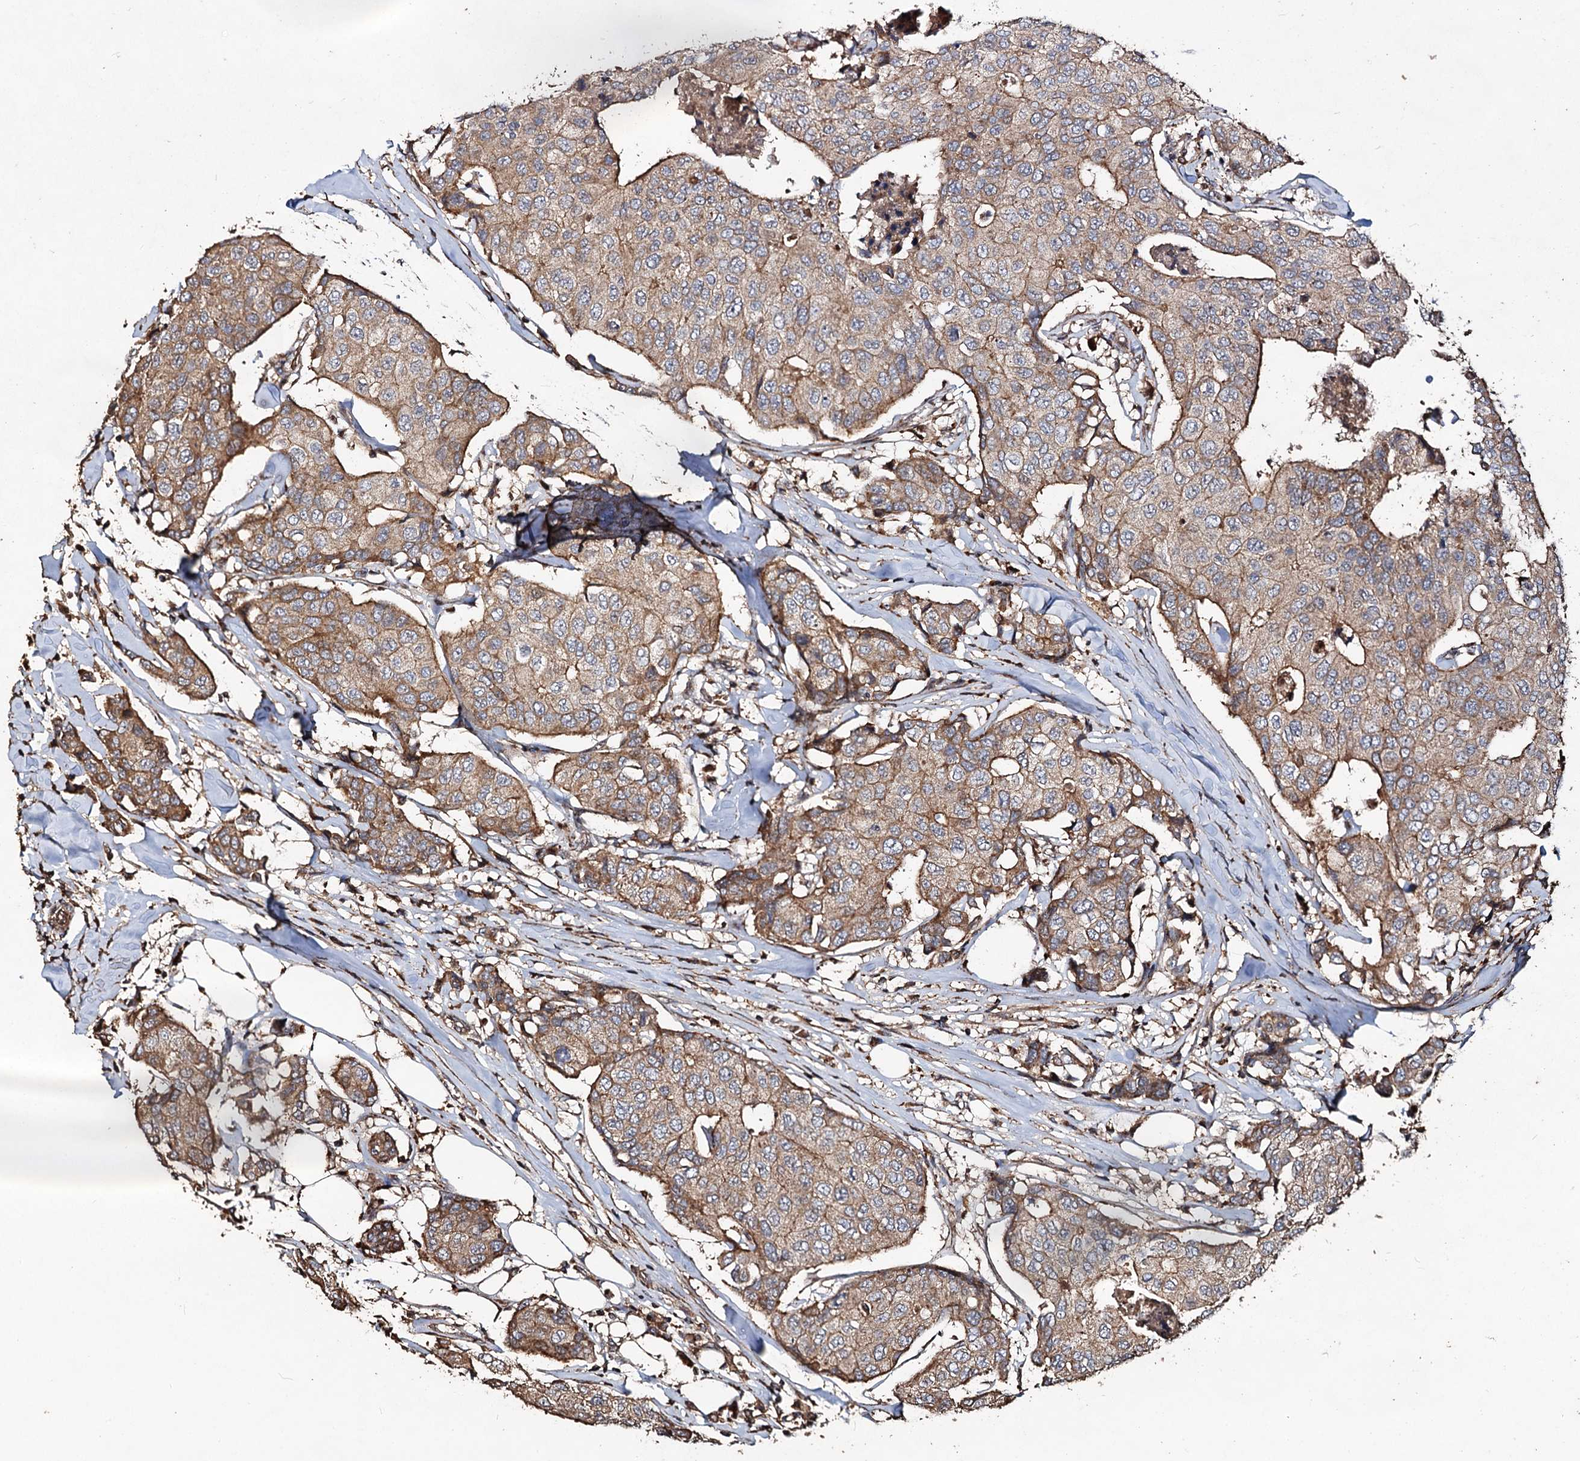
{"staining": {"intensity": "moderate", "quantity": ">75%", "location": "cytoplasmic/membranous"}, "tissue": "breast cancer", "cell_type": "Tumor cells", "image_type": "cancer", "snomed": [{"axis": "morphology", "description": "Duct carcinoma"}, {"axis": "topography", "description": "Breast"}], "caption": "Human breast cancer stained with a protein marker demonstrates moderate staining in tumor cells.", "gene": "NOTCH2NLA", "patient": {"sex": "female", "age": 80}}